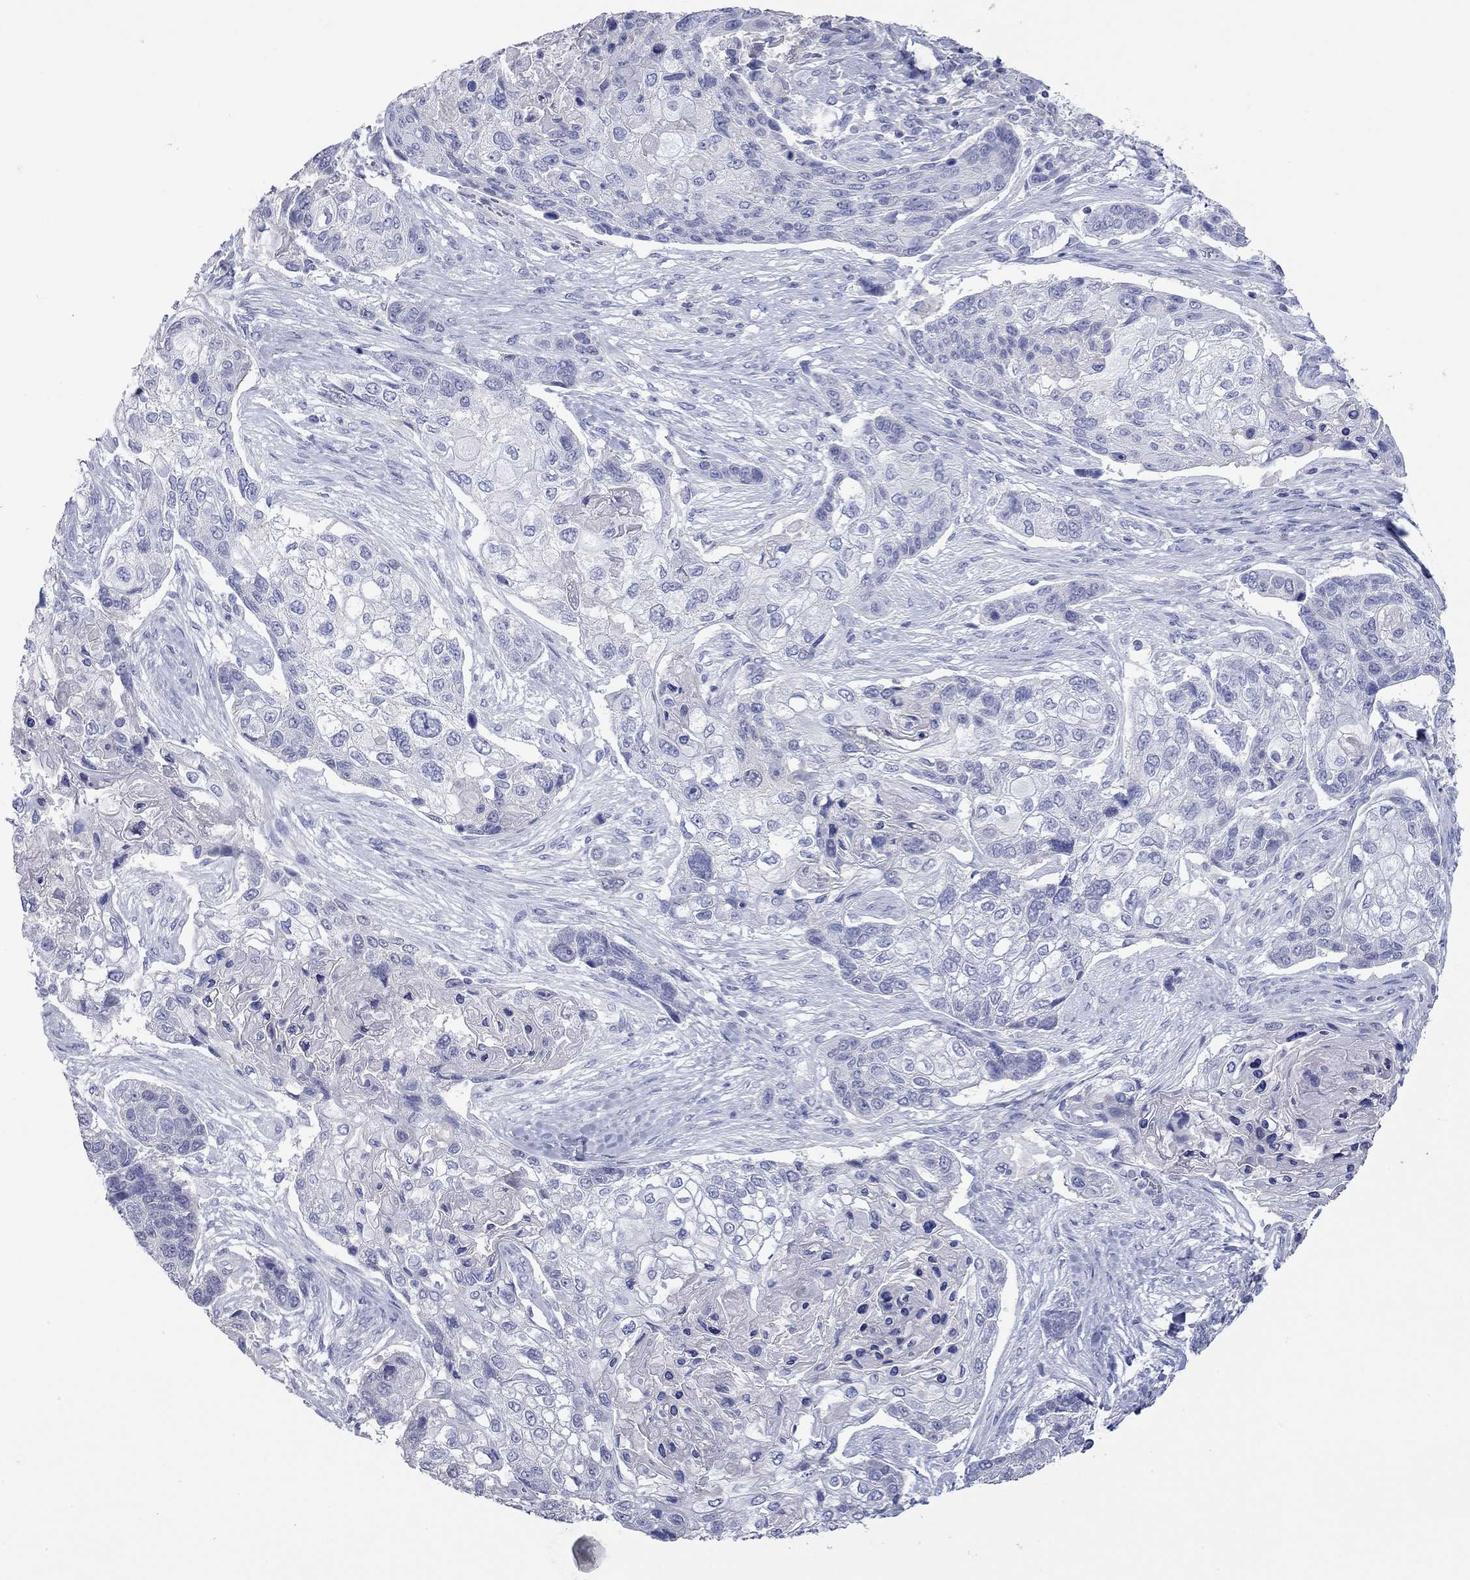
{"staining": {"intensity": "negative", "quantity": "none", "location": "none"}, "tissue": "lung cancer", "cell_type": "Tumor cells", "image_type": "cancer", "snomed": [{"axis": "morphology", "description": "Squamous cell carcinoma, NOS"}, {"axis": "topography", "description": "Lung"}], "caption": "Protein analysis of lung squamous cell carcinoma exhibits no significant expression in tumor cells. The staining is performed using DAB brown chromogen with nuclei counter-stained in using hematoxylin.", "gene": "ACTL7B", "patient": {"sex": "male", "age": 69}}